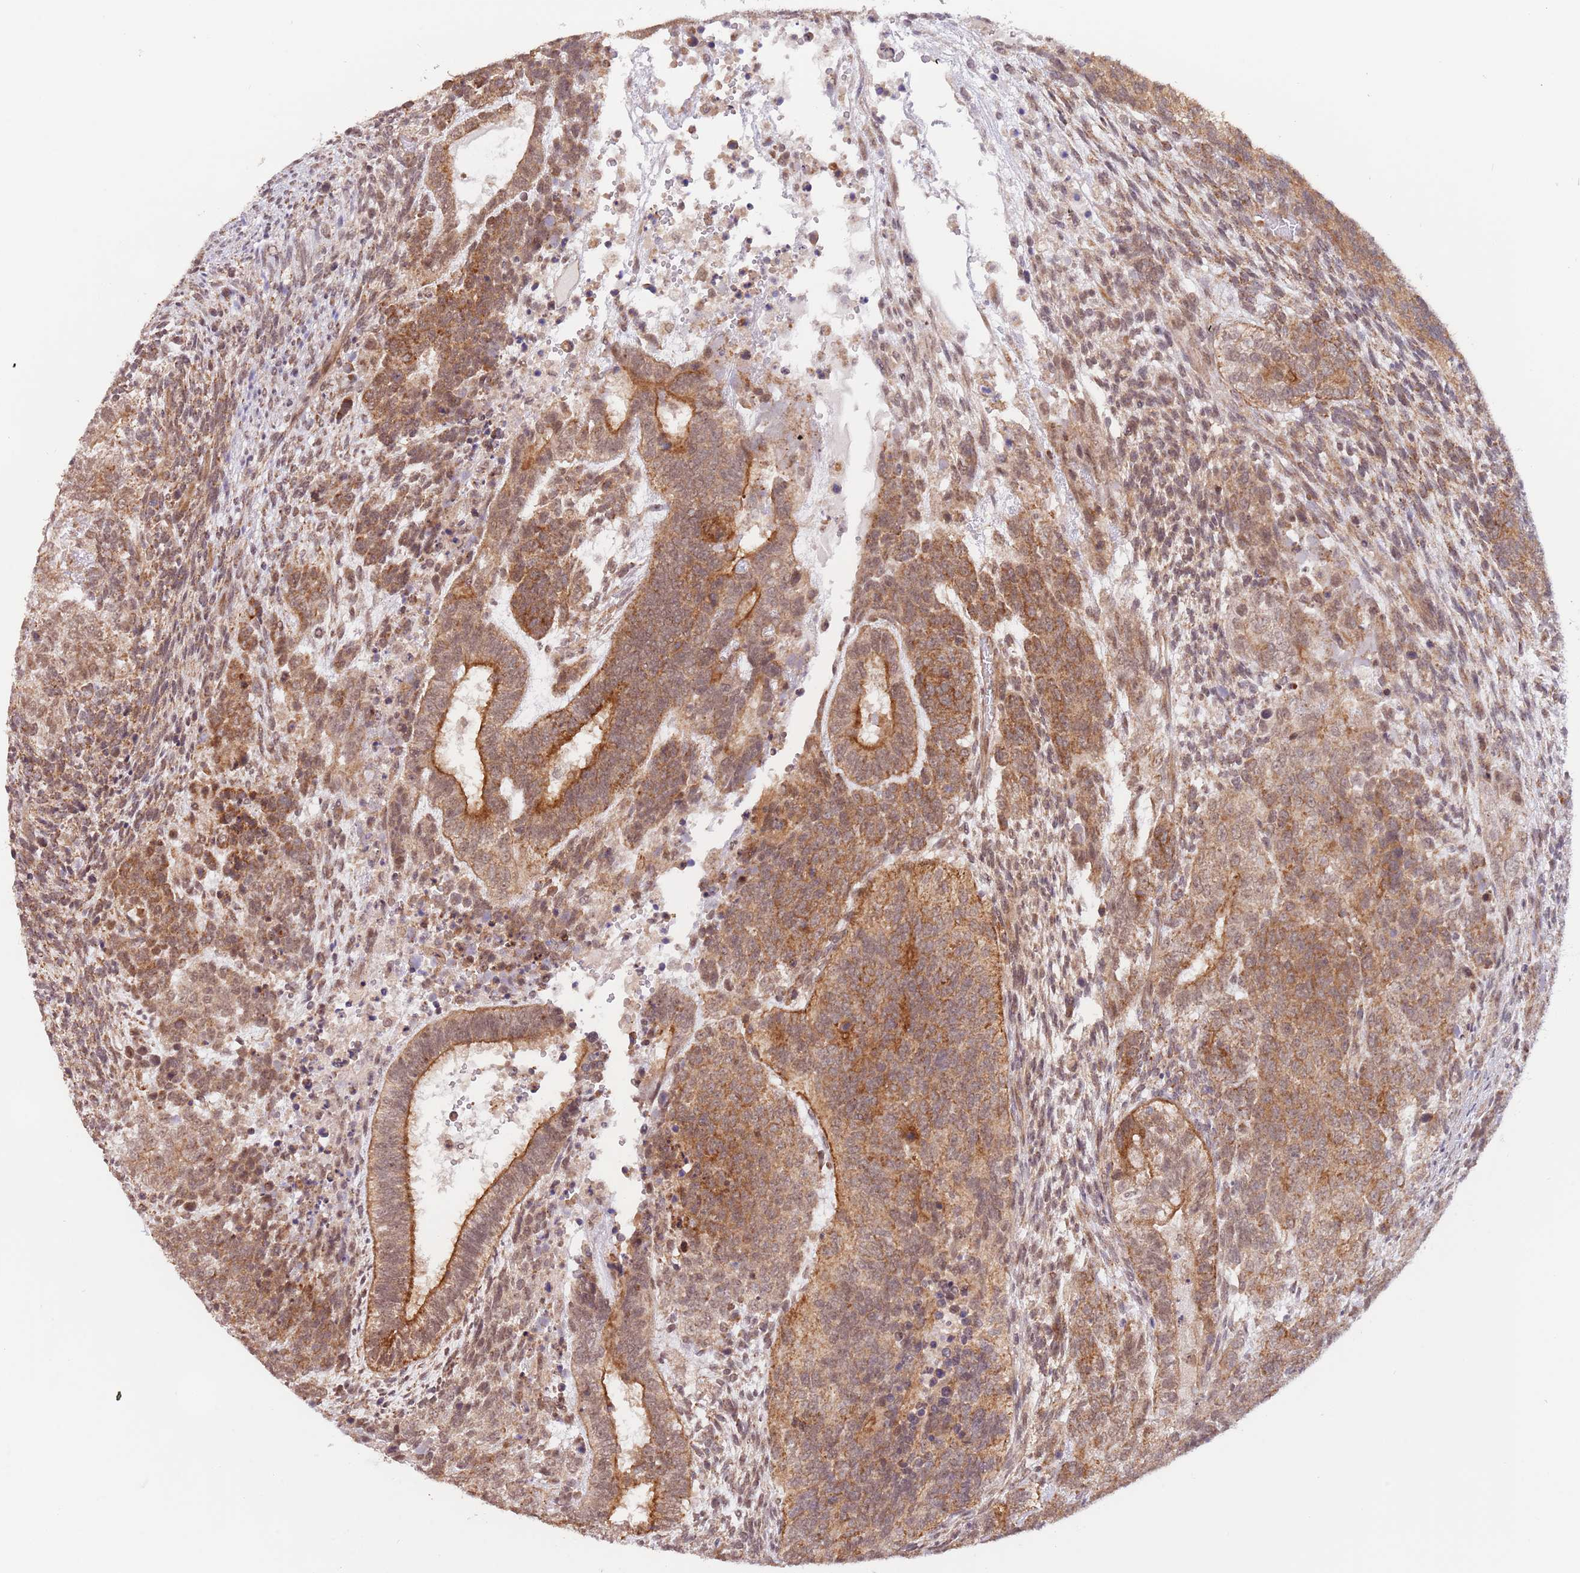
{"staining": {"intensity": "strong", "quantity": ">75%", "location": "cytoplasmic/membranous,nuclear"}, "tissue": "testis cancer", "cell_type": "Tumor cells", "image_type": "cancer", "snomed": [{"axis": "morphology", "description": "Carcinoma, Embryonal, NOS"}, {"axis": "topography", "description": "Testis"}], "caption": "Immunohistochemistry (DAB (3,3'-diaminobenzidine)) staining of testis cancer reveals strong cytoplasmic/membranous and nuclear protein staining in about >75% of tumor cells.", "gene": "UQCC3", "patient": {"sex": "male", "age": 23}}